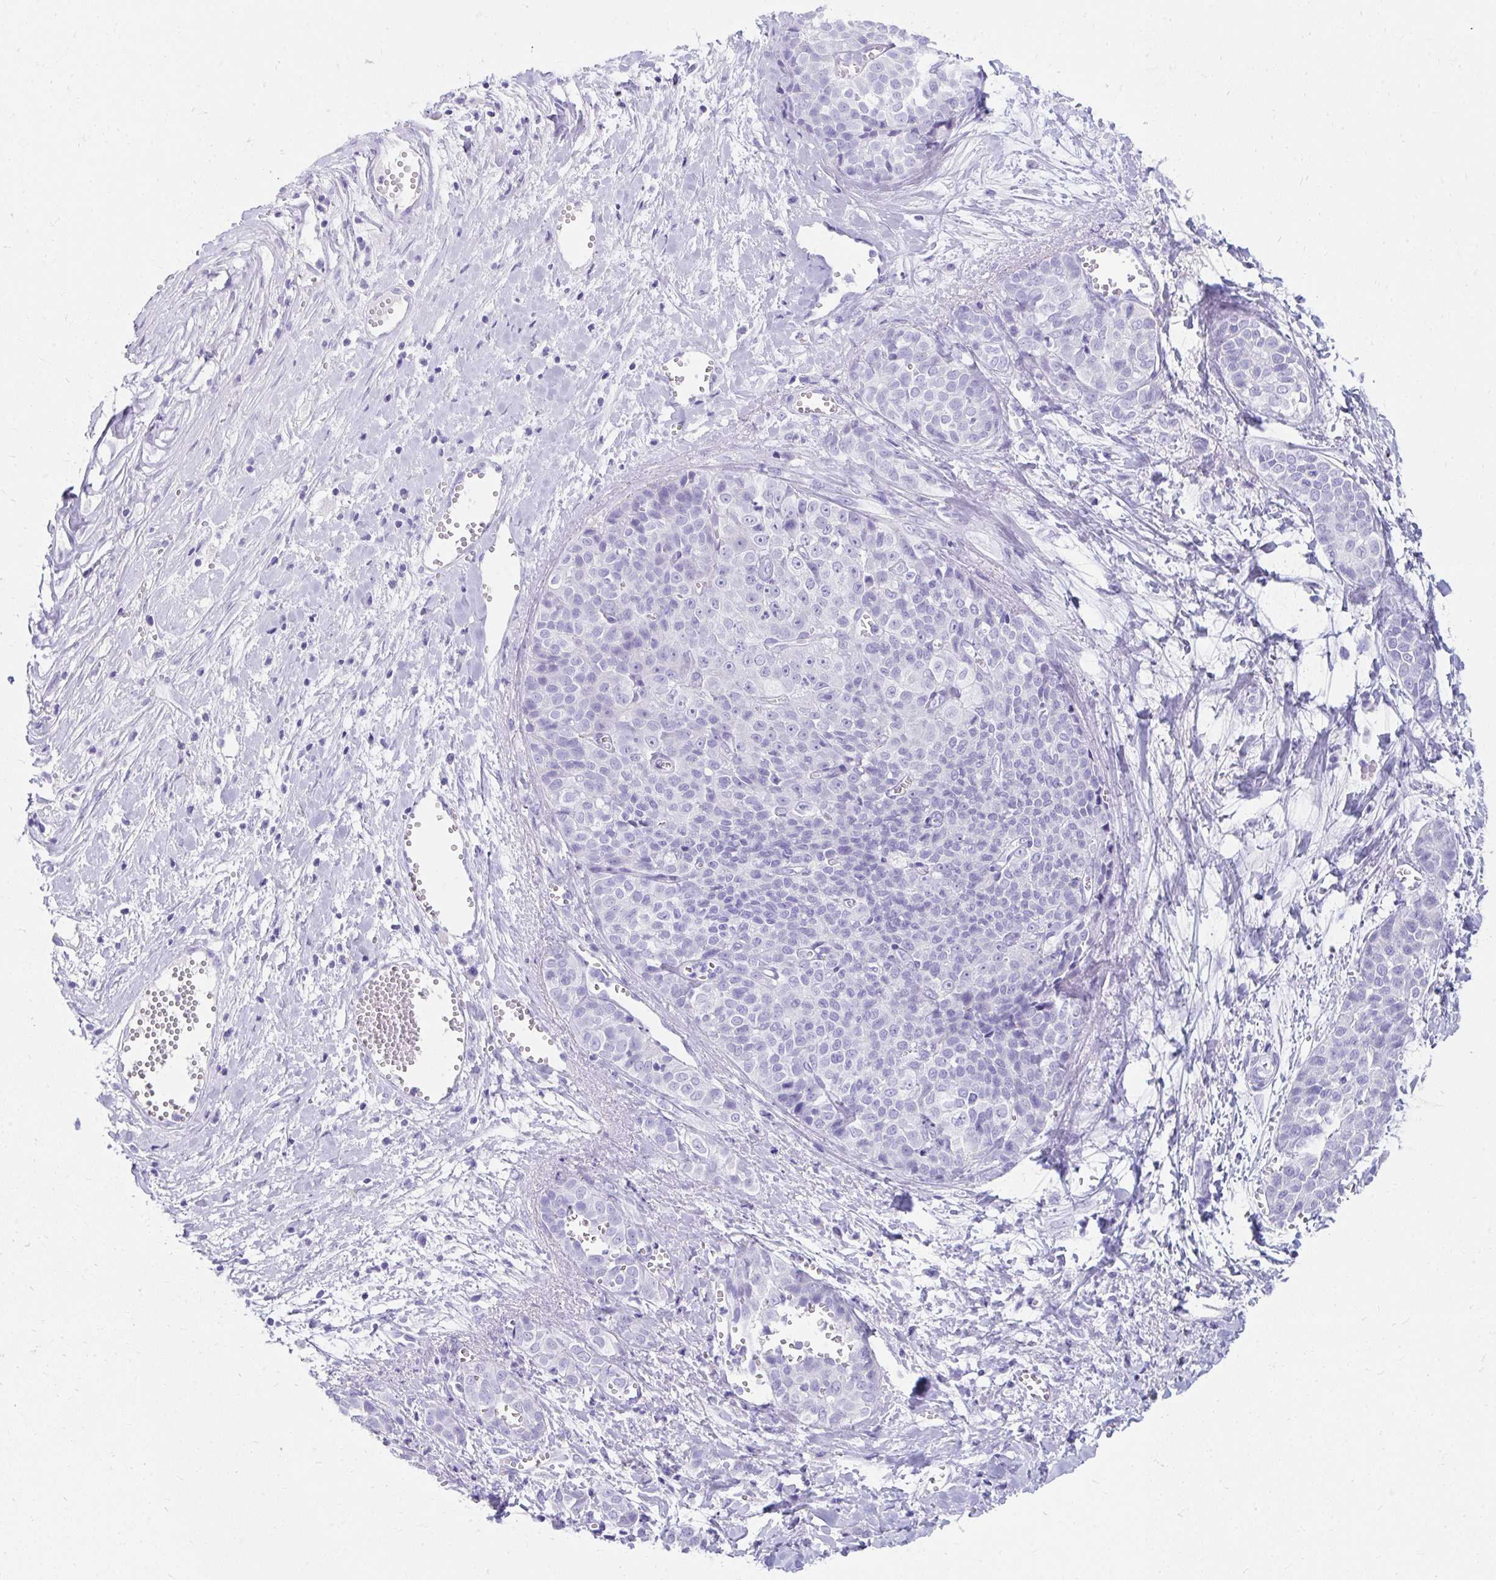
{"staining": {"intensity": "negative", "quantity": "none", "location": "none"}, "tissue": "liver cancer", "cell_type": "Tumor cells", "image_type": "cancer", "snomed": [{"axis": "morphology", "description": "Cholangiocarcinoma"}, {"axis": "topography", "description": "Liver"}], "caption": "IHC image of neoplastic tissue: human liver cancer stained with DAB exhibits no significant protein positivity in tumor cells.", "gene": "SEC14L3", "patient": {"sex": "female", "age": 77}}